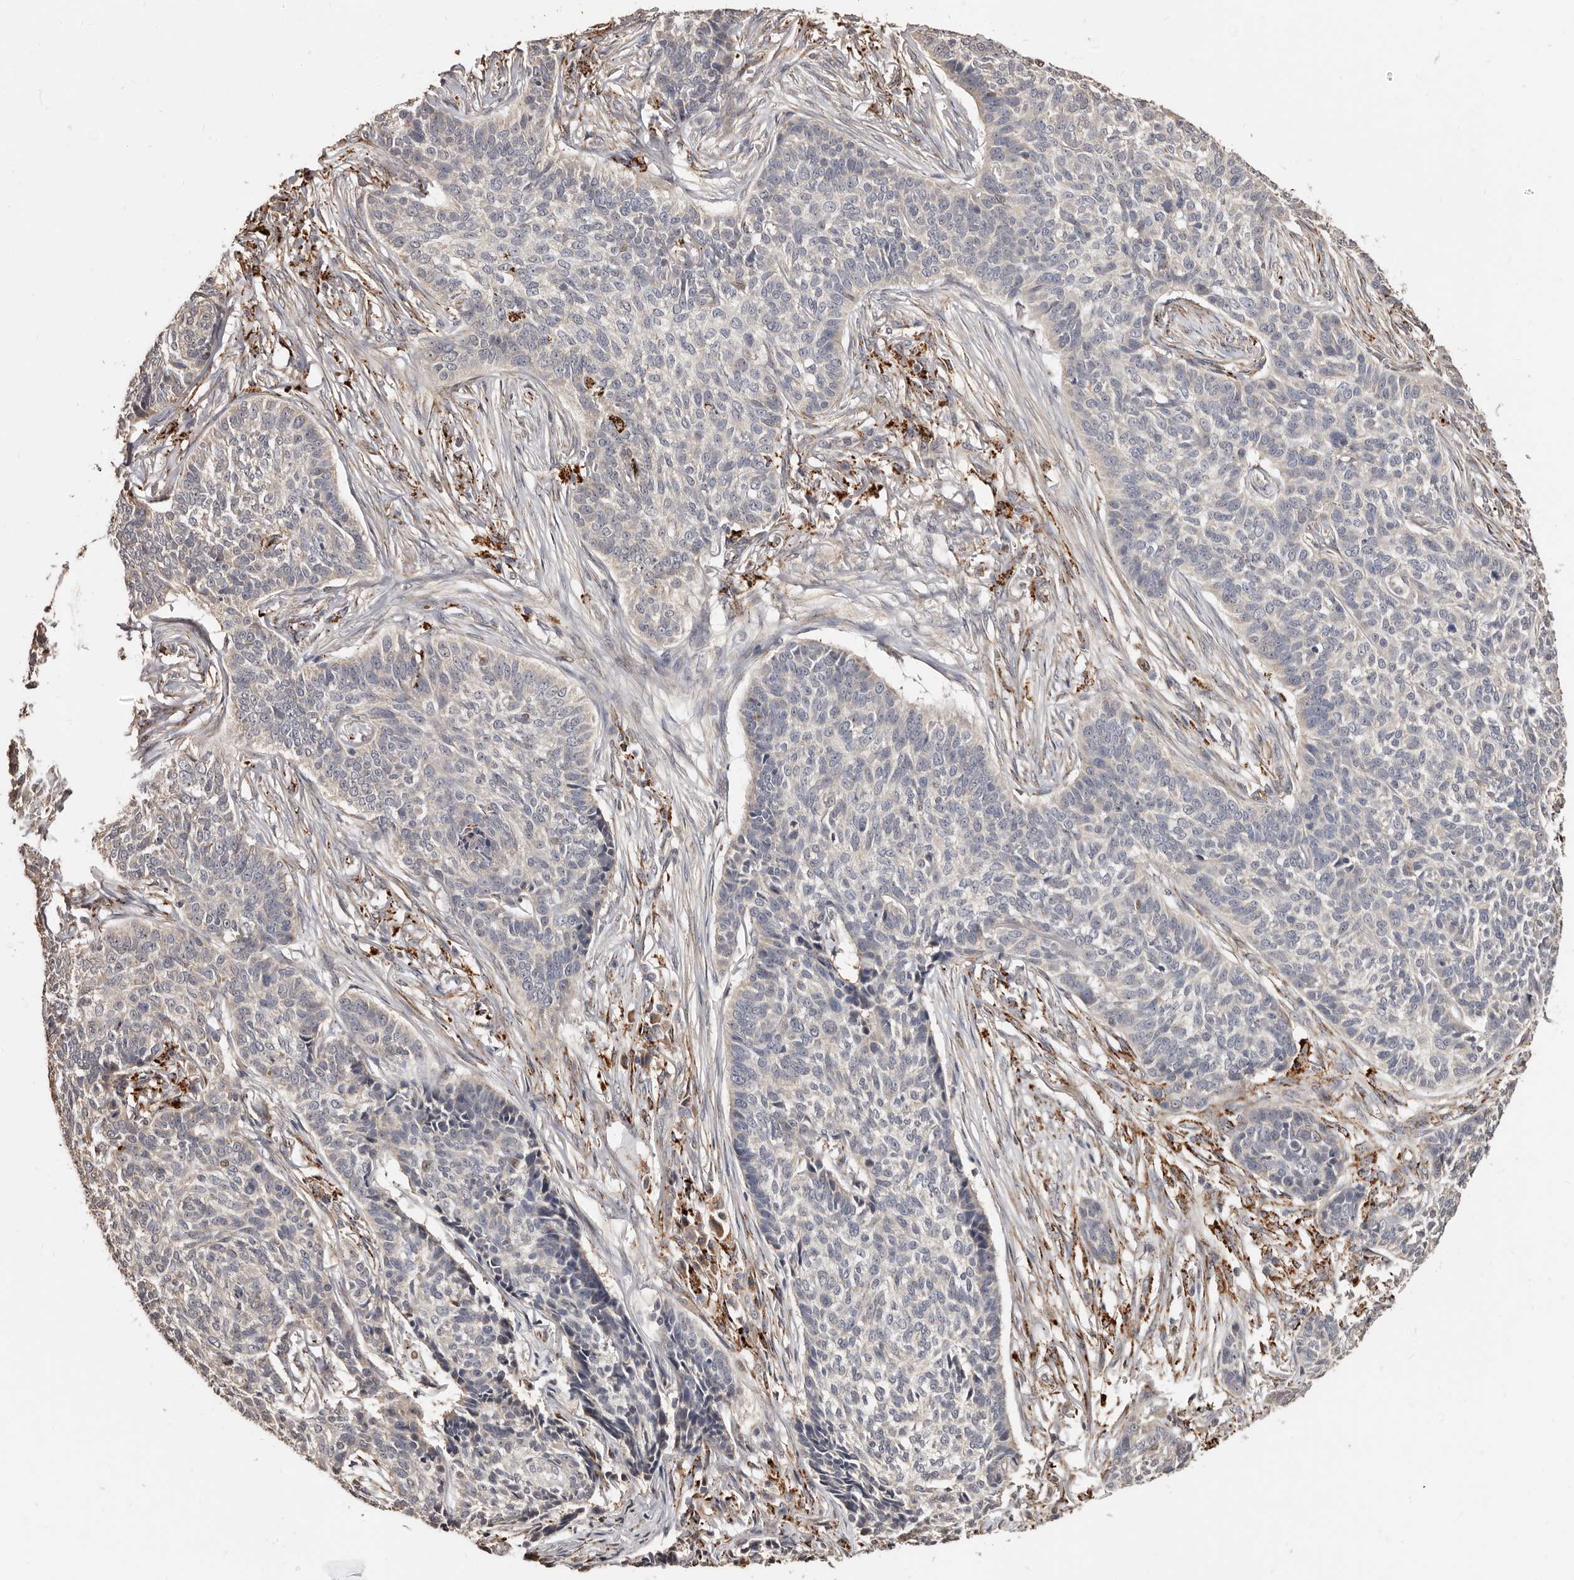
{"staining": {"intensity": "negative", "quantity": "none", "location": "none"}, "tissue": "skin cancer", "cell_type": "Tumor cells", "image_type": "cancer", "snomed": [{"axis": "morphology", "description": "Basal cell carcinoma"}, {"axis": "topography", "description": "Skin"}], "caption": "There is no significant staining in tumor cells of skin basal cell carcinoma.", "gene": "AKAP7", "patient": {"sex": "male", "age": 85}}